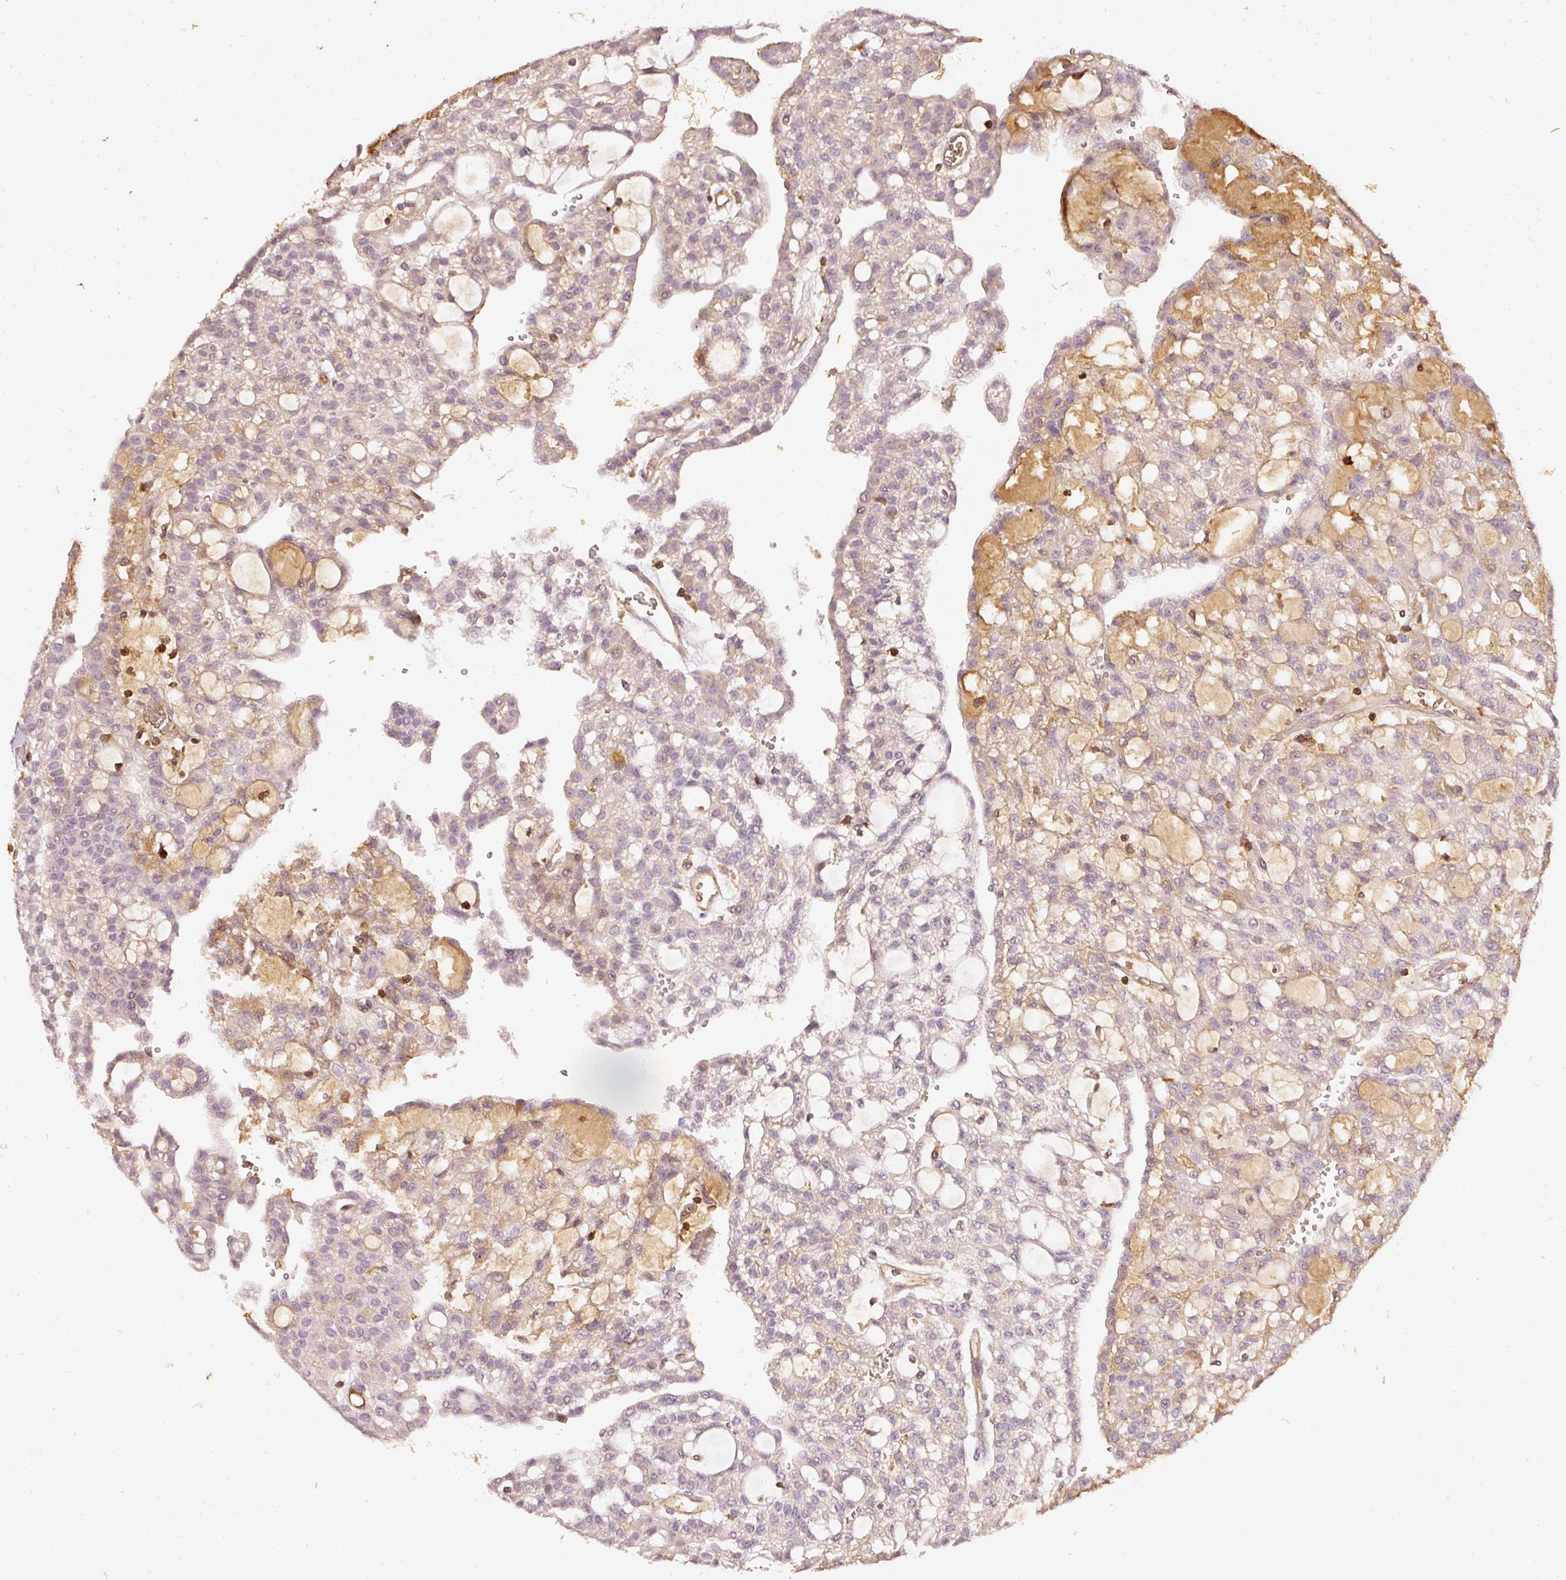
{"staining": {"intensity": "weak", "quantity": "25%-75%", "location": "cytoplasmic/membranous"}, "tissue": "renal cancer", "cell_type": "Tumor cells", "image_type": "cancer", "snomed": [{"axis": "morphology", "description": "Adenocarcinoma, NOS"}, {"axis": "topography", "description": "Kidney"}], "caption": "Weak cytoplasmic/membranous expression is present in approximately 25%-75% of tumor cells in renal cancer (adenocarcinoma).", "gene": "EVL", "patient": {"sex": "male", "age": 63}}